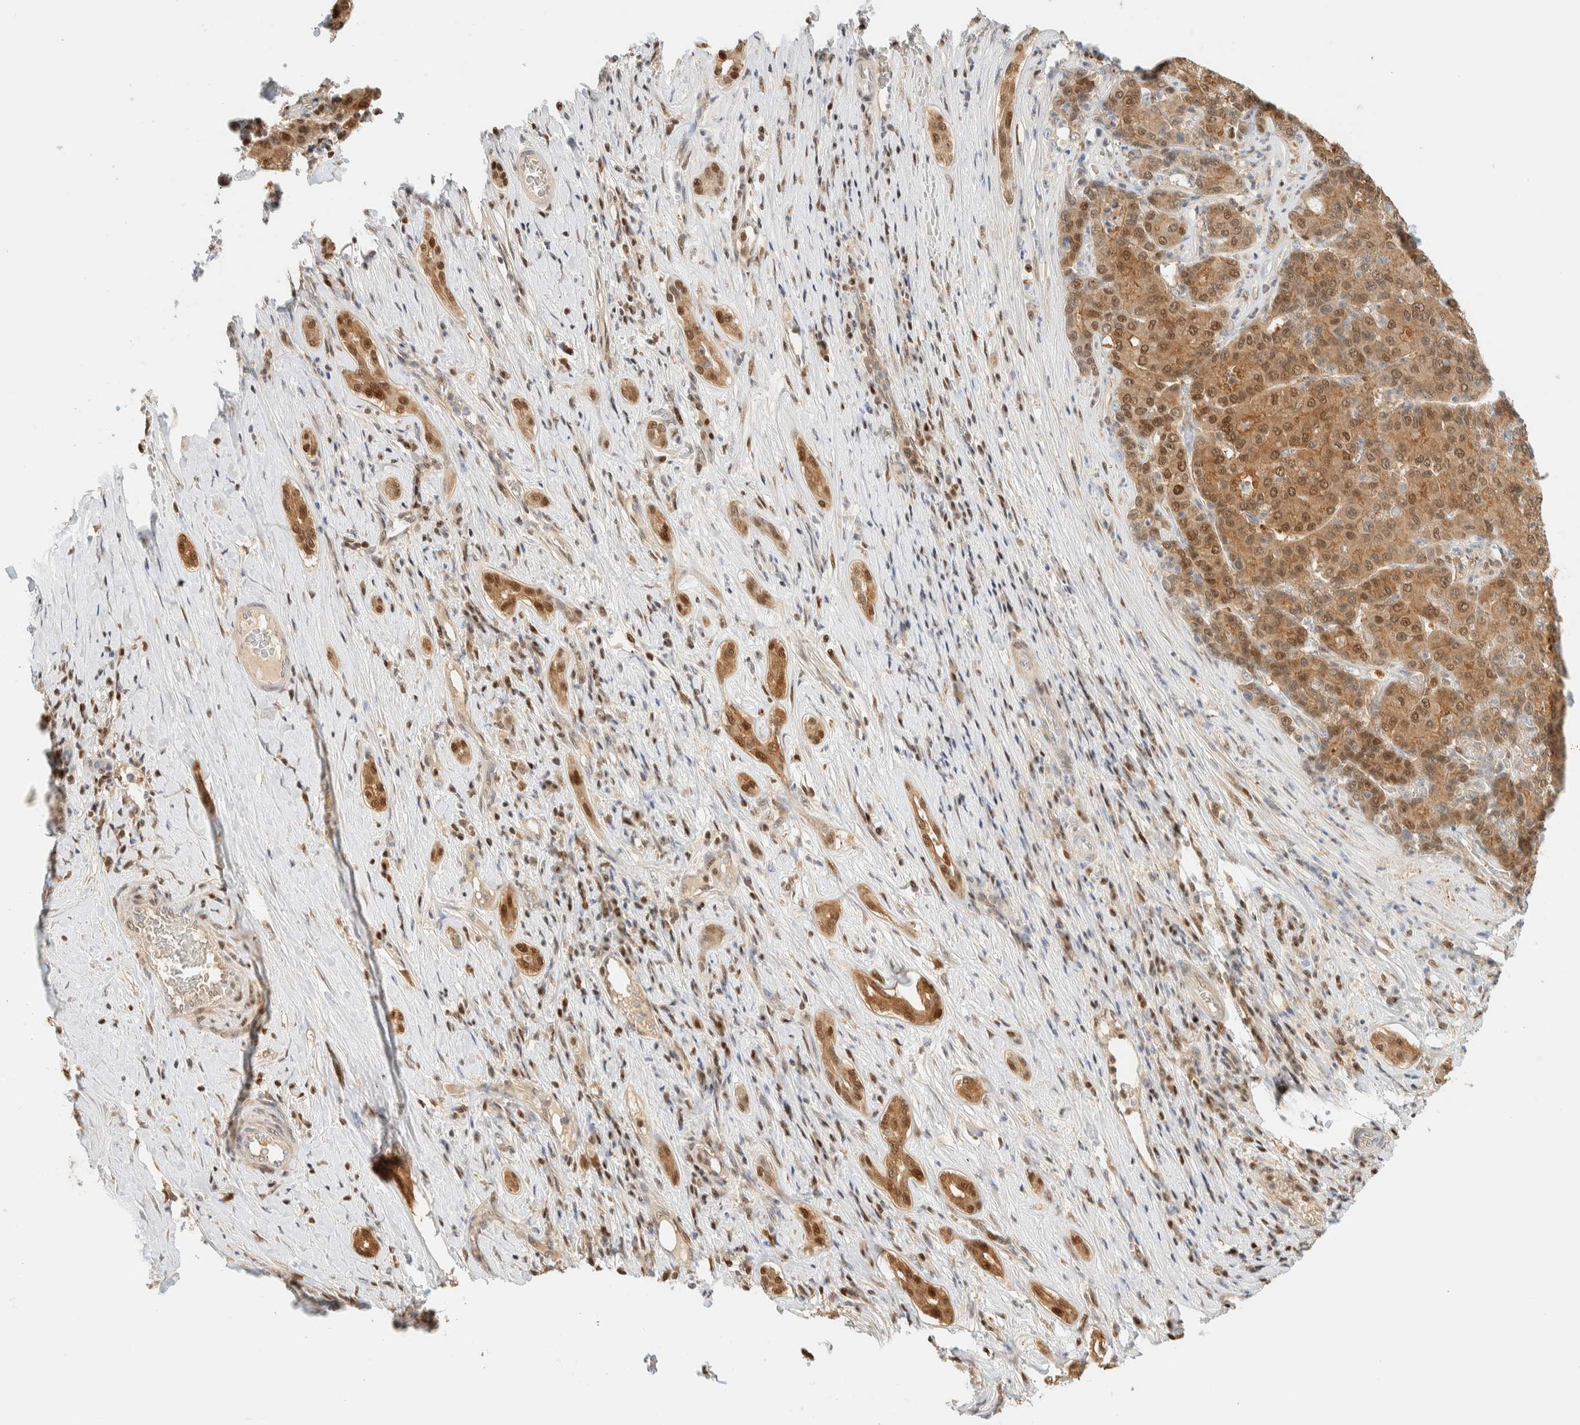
{"staining": {"intensity": "moderate", "quantity": ">75%", "location": "cytoplasmic/membranous,nuclear"}, "tissue": "liver cancer", "cell_type": "Tumor cells", "image_type": "cancer", "snomed": [{"axis": "morphology", "description": "Carcinoma, Hepatocellular, NOS"}, {"axis": "topography", "description": "Liver"}], "caption": "IHC staining of hepatocellular carcinoma (liver), which demonstrates medium levels of moderate cytoplasmic/membranous and nuclear expression in about >75% of tumor cells indicating moderate cytoplasmic/membranous and nuclear protein expression. The staining was performed using DAB (brown) for protein detection and nuclei were counterstained in hematoxylin (blue).", "gene": "ZBTB37", "patient": {"sex": "male", "age": 65}}